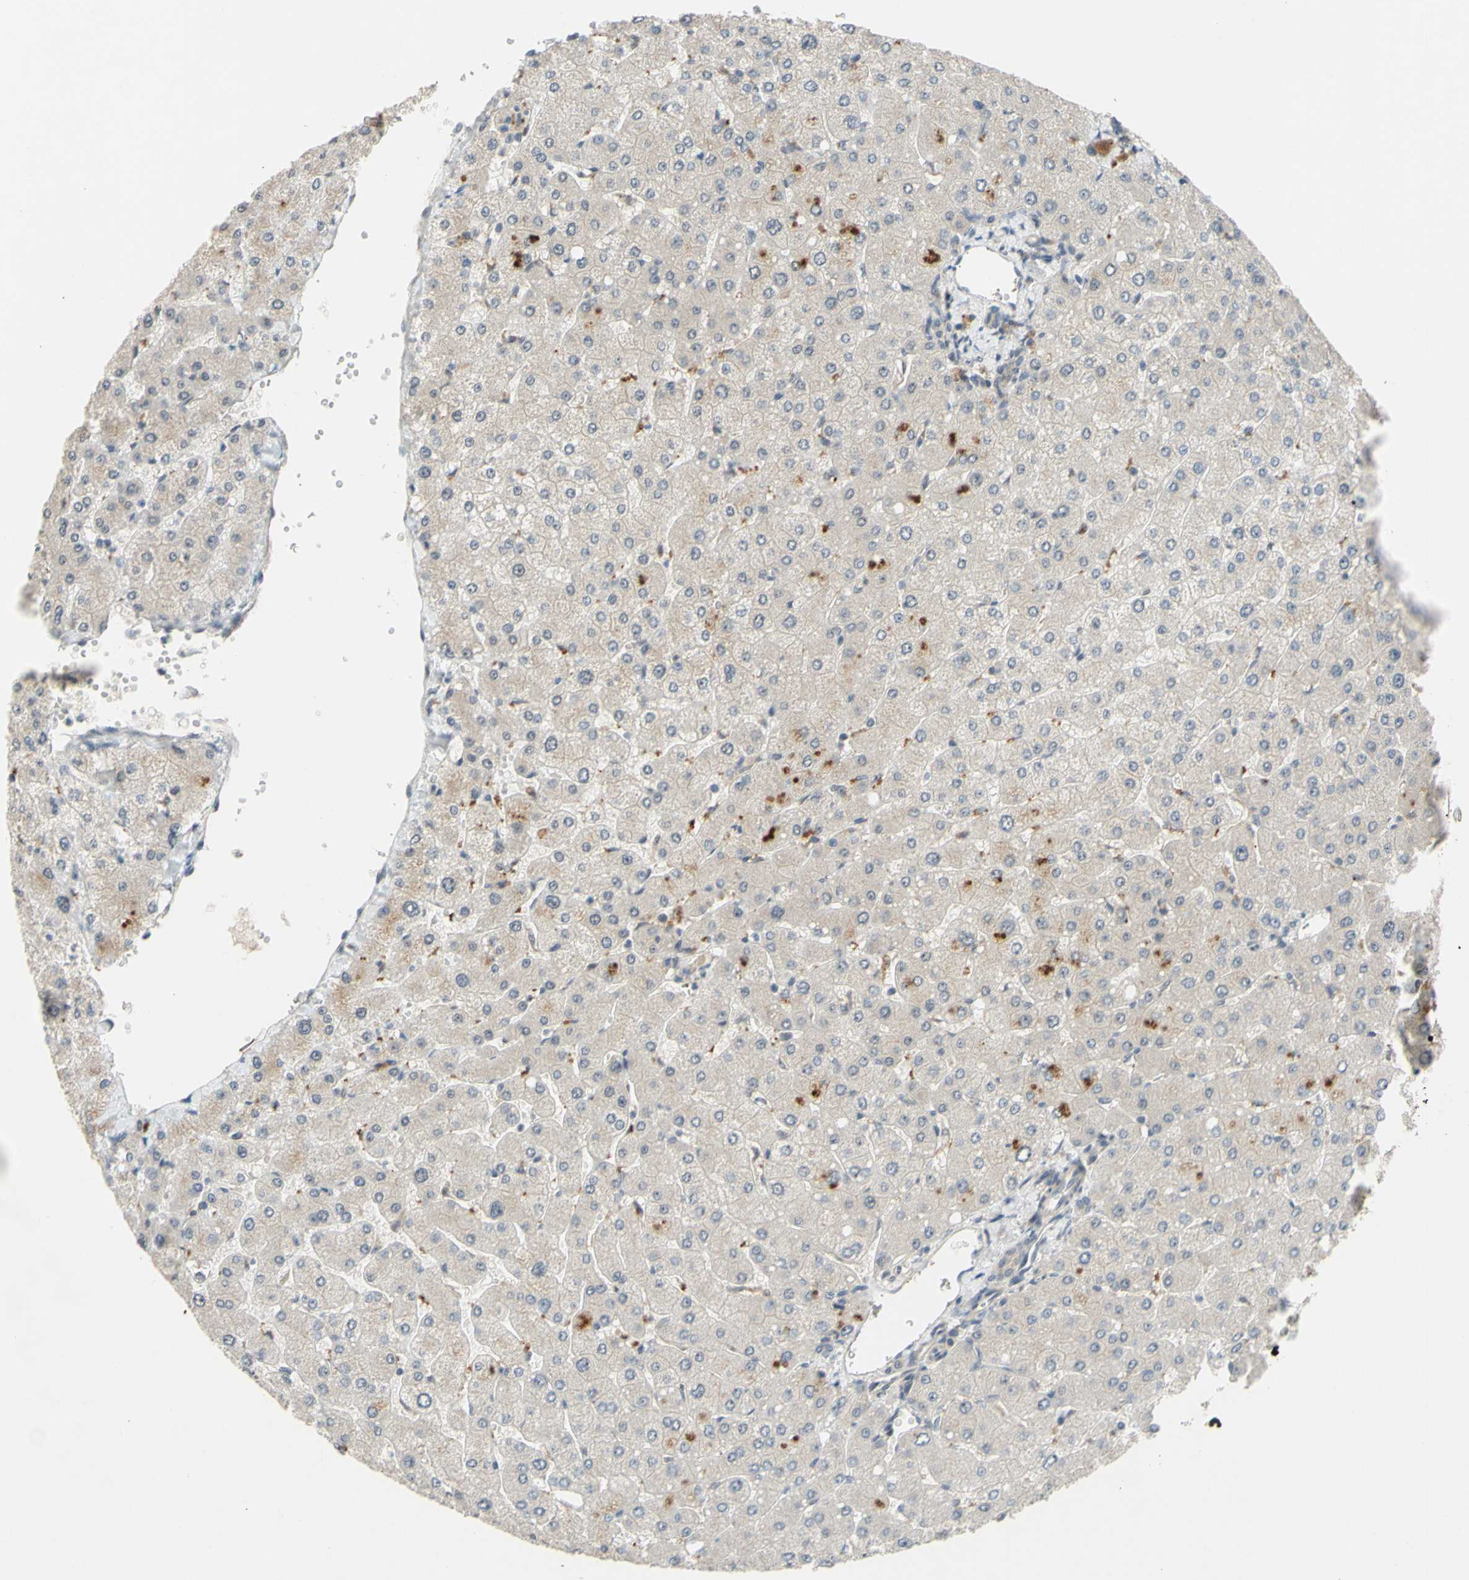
{"staining": {"intensity": "negative", "quantity": "none", "location": "none"}, "tissue": "liver", "cell_type": "Cholangiocytes", "image_type": "normal", "snomed": [{"axis": "morphology", "description": "Normal tissue, NOS"}, {"axis": "topography", "description": "Liver"}], "caption": "There is no significant staining in cholangiocytes of liver. The staining is performed using DAB (3,3'-diaminobenzidine) brown chromogen with nuclei counter-stained in using hematoxylin.", "gene": "ALK", "patient": {"sex": "male", "age": 55}}